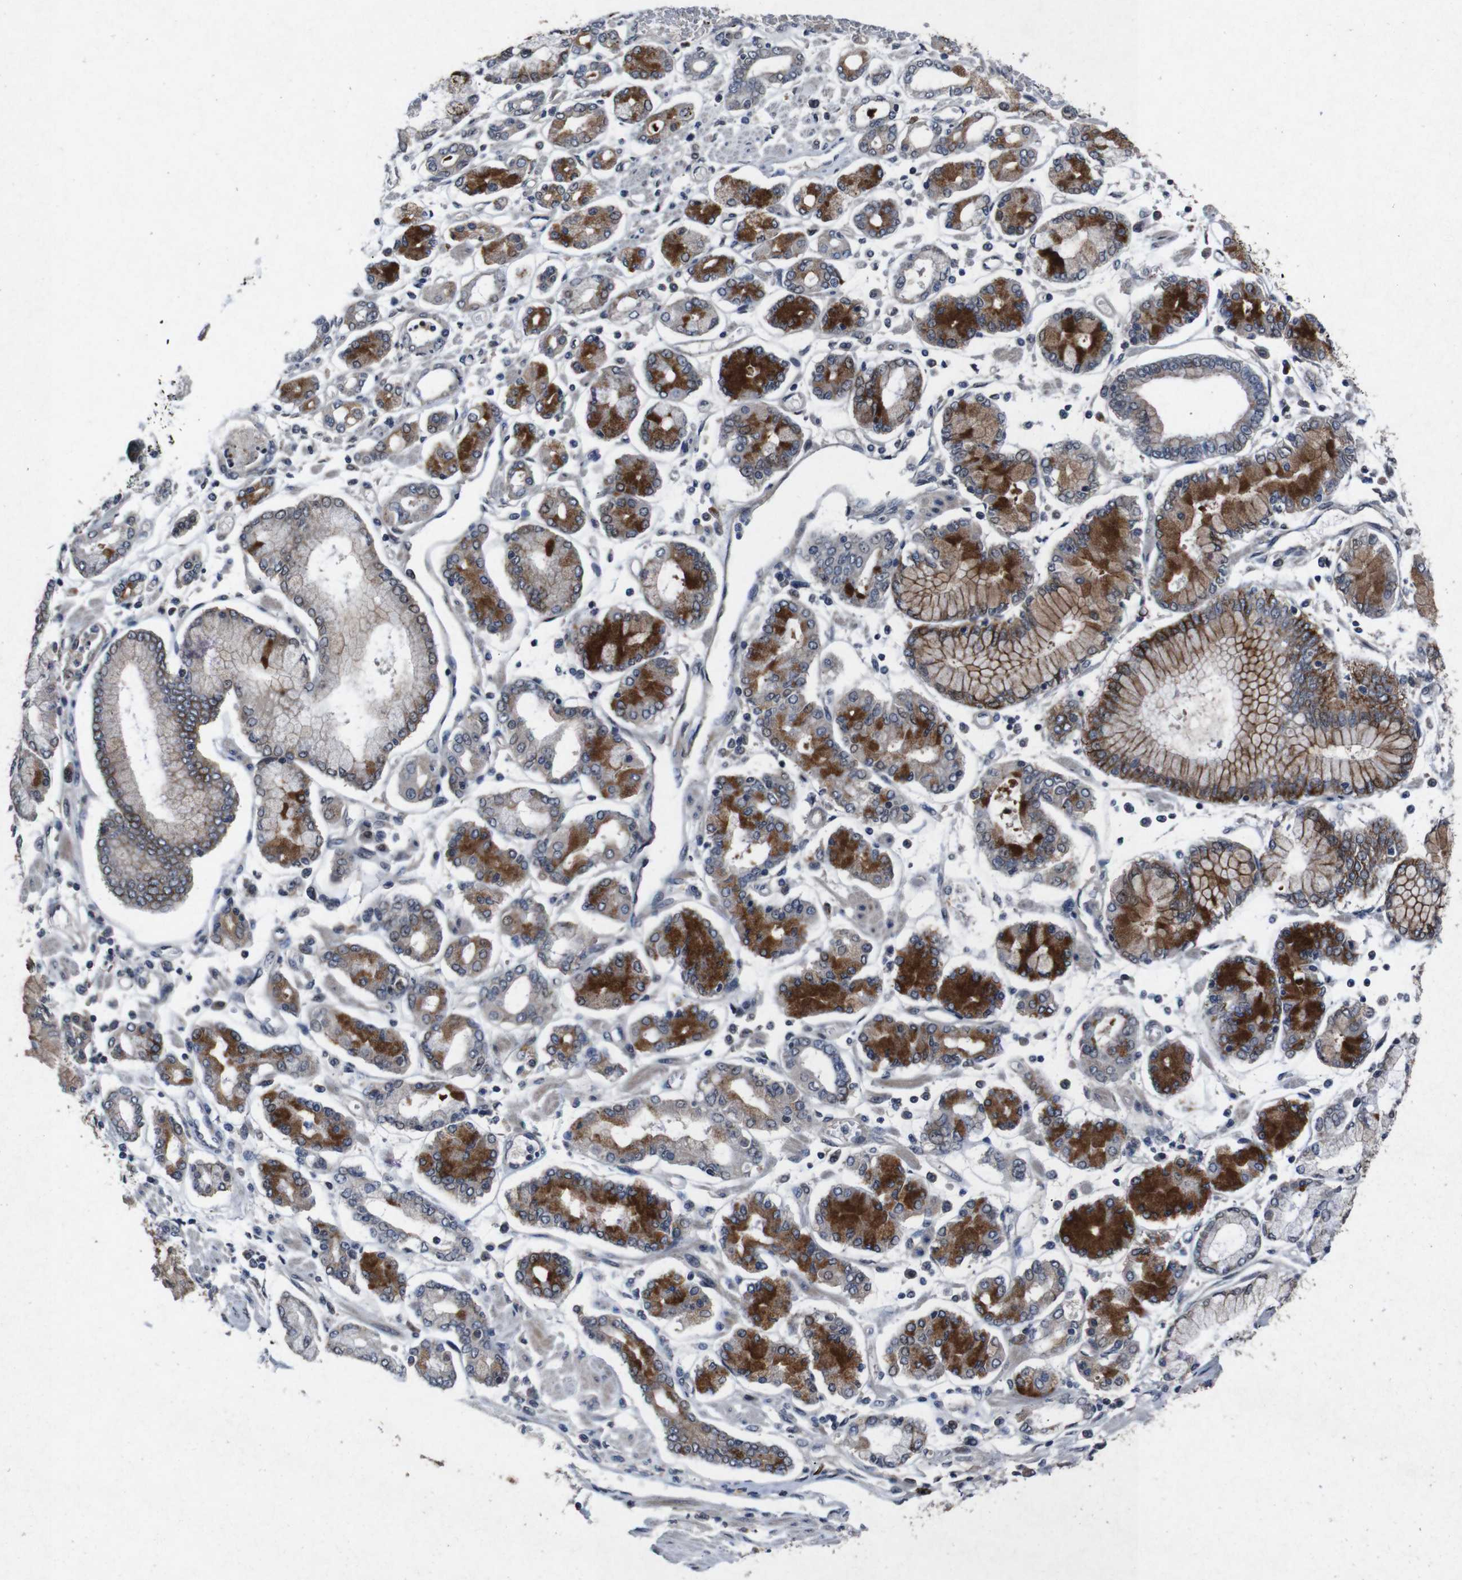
{"staining": {"intensity": "strong", "quantity": "25%-75%", "location": "cytoplasmic/membranous"}, "tissue": "stomach cancer", "cell_type": "Tumor cells", "image_type": "cancer", "snomed": [{"axis": "morphology", "description": "Adenocarcinoma, NOS"}, {"axis": "topography", "description": "Stomach"}], "caption": "Human adenocarcinoma (stomach) stained with a brown dye exhibits strong cytoplasmic/membranous positive expression in approximately 25%-75% of tumor cells.", "gene": "AKT3", "patient": {"sex": "male", "age": 76}}